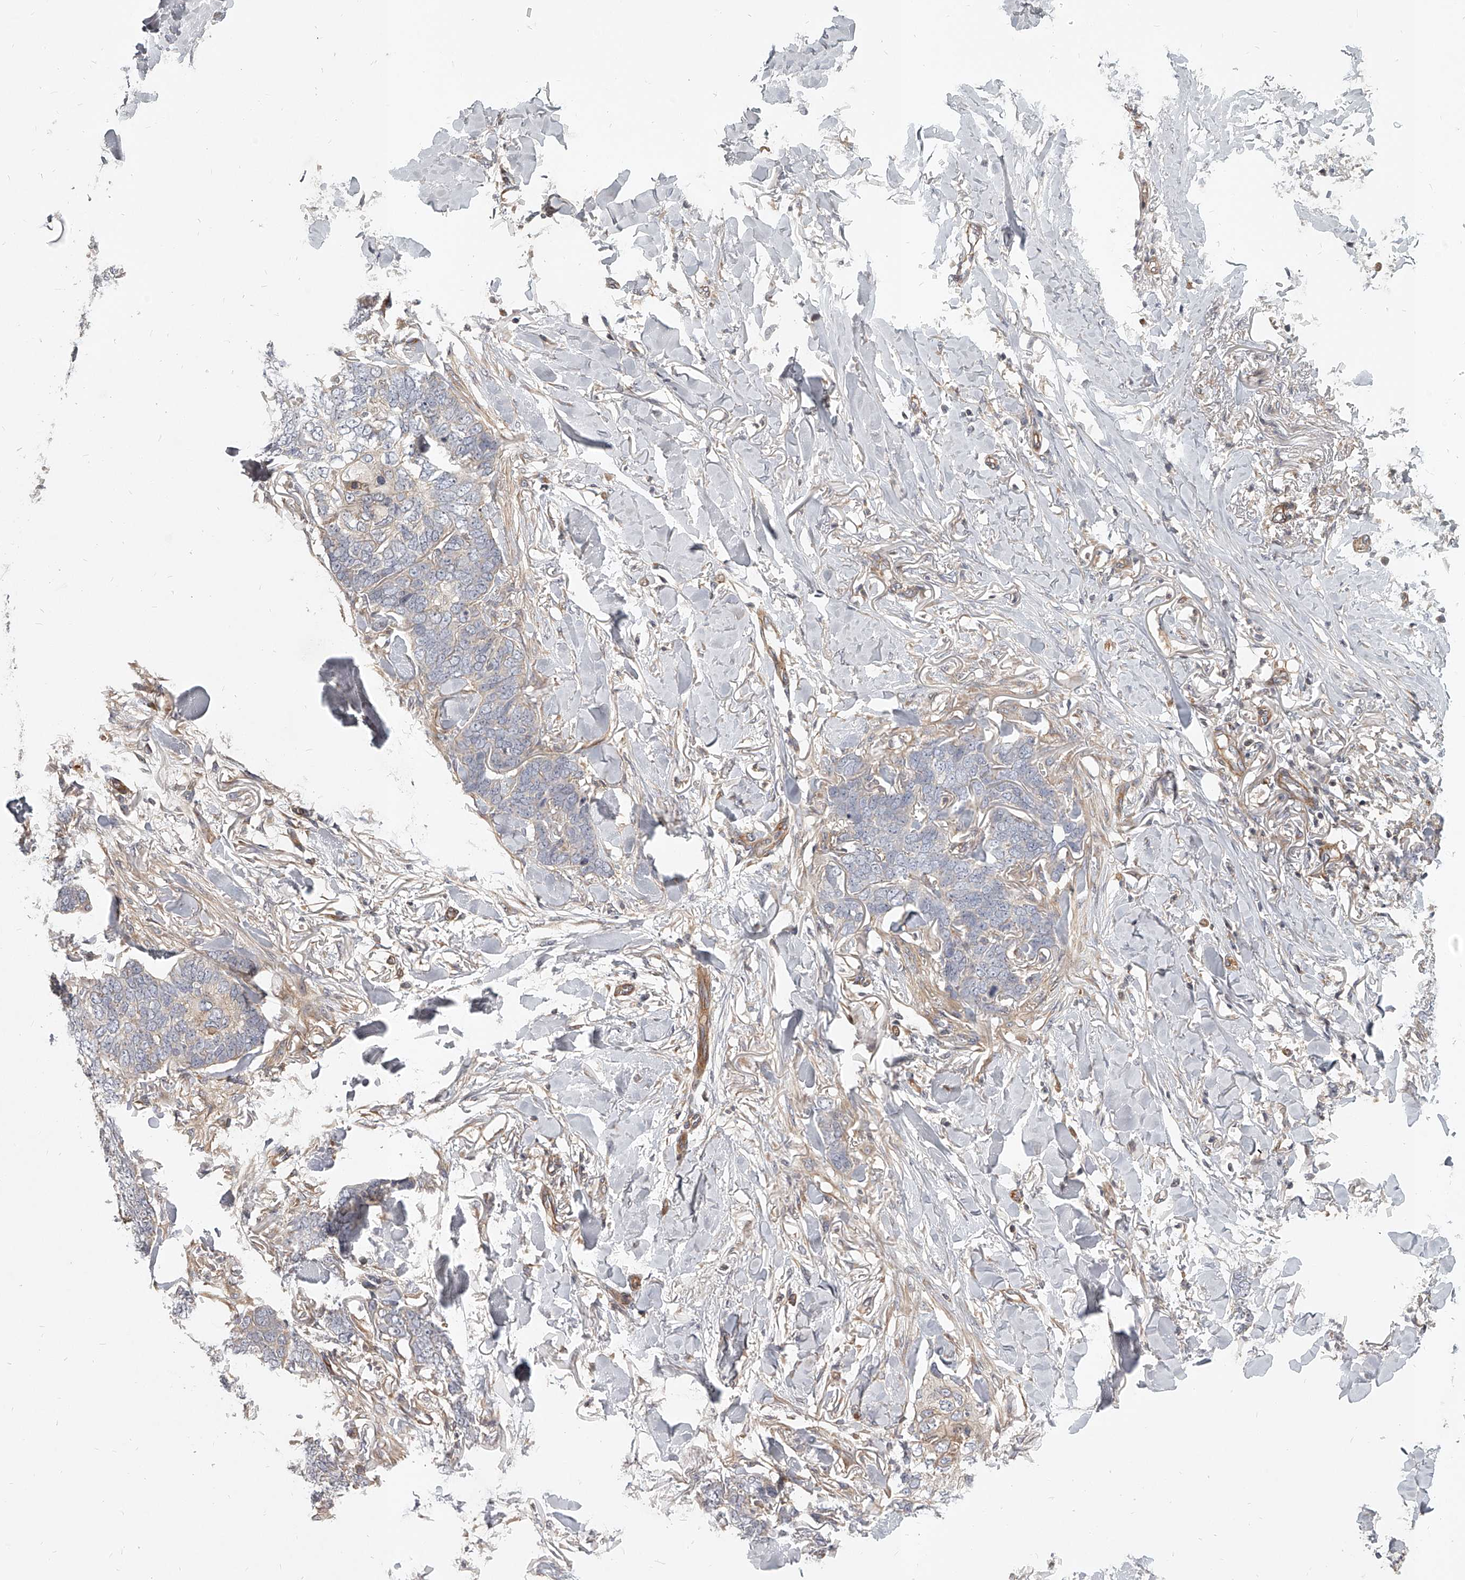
{"staining": {"intensity": "negative", "quantity": "none", "location": "none"}, "tissue": "skin cancer", "cell_type": "Tumor cells", "image_type": "cancer", "snomed": [{"axis": "morphology", "description": "Normal tissue, NOS"}, {"axis": "morphology", "description": "Basal cell carcinoma"}, {"axis": "topography", "description": "Skin"}], "caption": "The micrograph shows no significant staining in tumor cells of skin cancer.", "gene": "SLC37A1", "patient": {"sex": "male", "age": 77}}